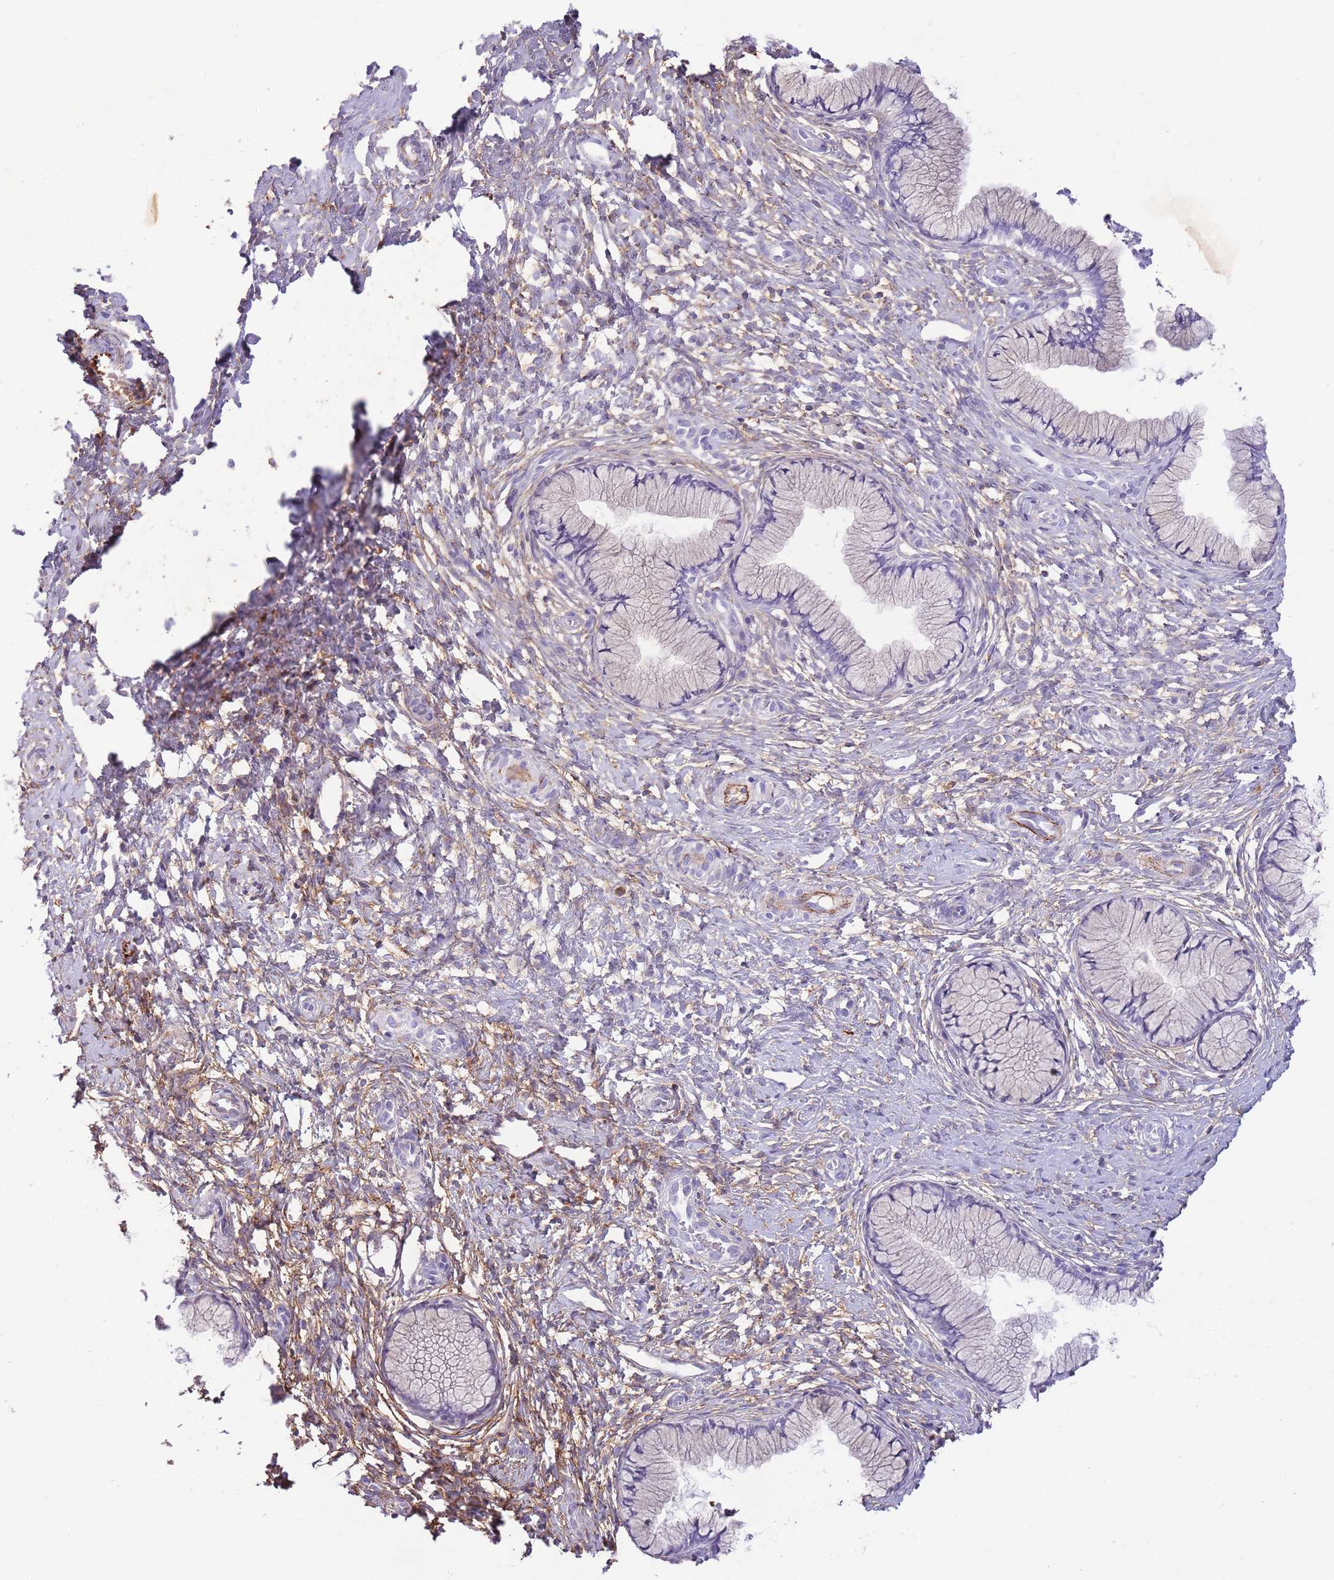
{"staining": {"intensity": "negative", "quantity": "none", "location": "none"}, "tissue": "cervix", "cell_type": "Glandular cells", "image_type": "normal", "snomed": [{"axis": "morphology", "description": "Normal tissue, NOS"}, {"axis": "topography", "description": "Cervix"}], "caption": "This is an immunohistochemistry photomicrograph of unremarkable cervix. There is no expression in glandular cells.", "gene": "LEPROTL1", "patient": {"sex": "female", "age": 36}}